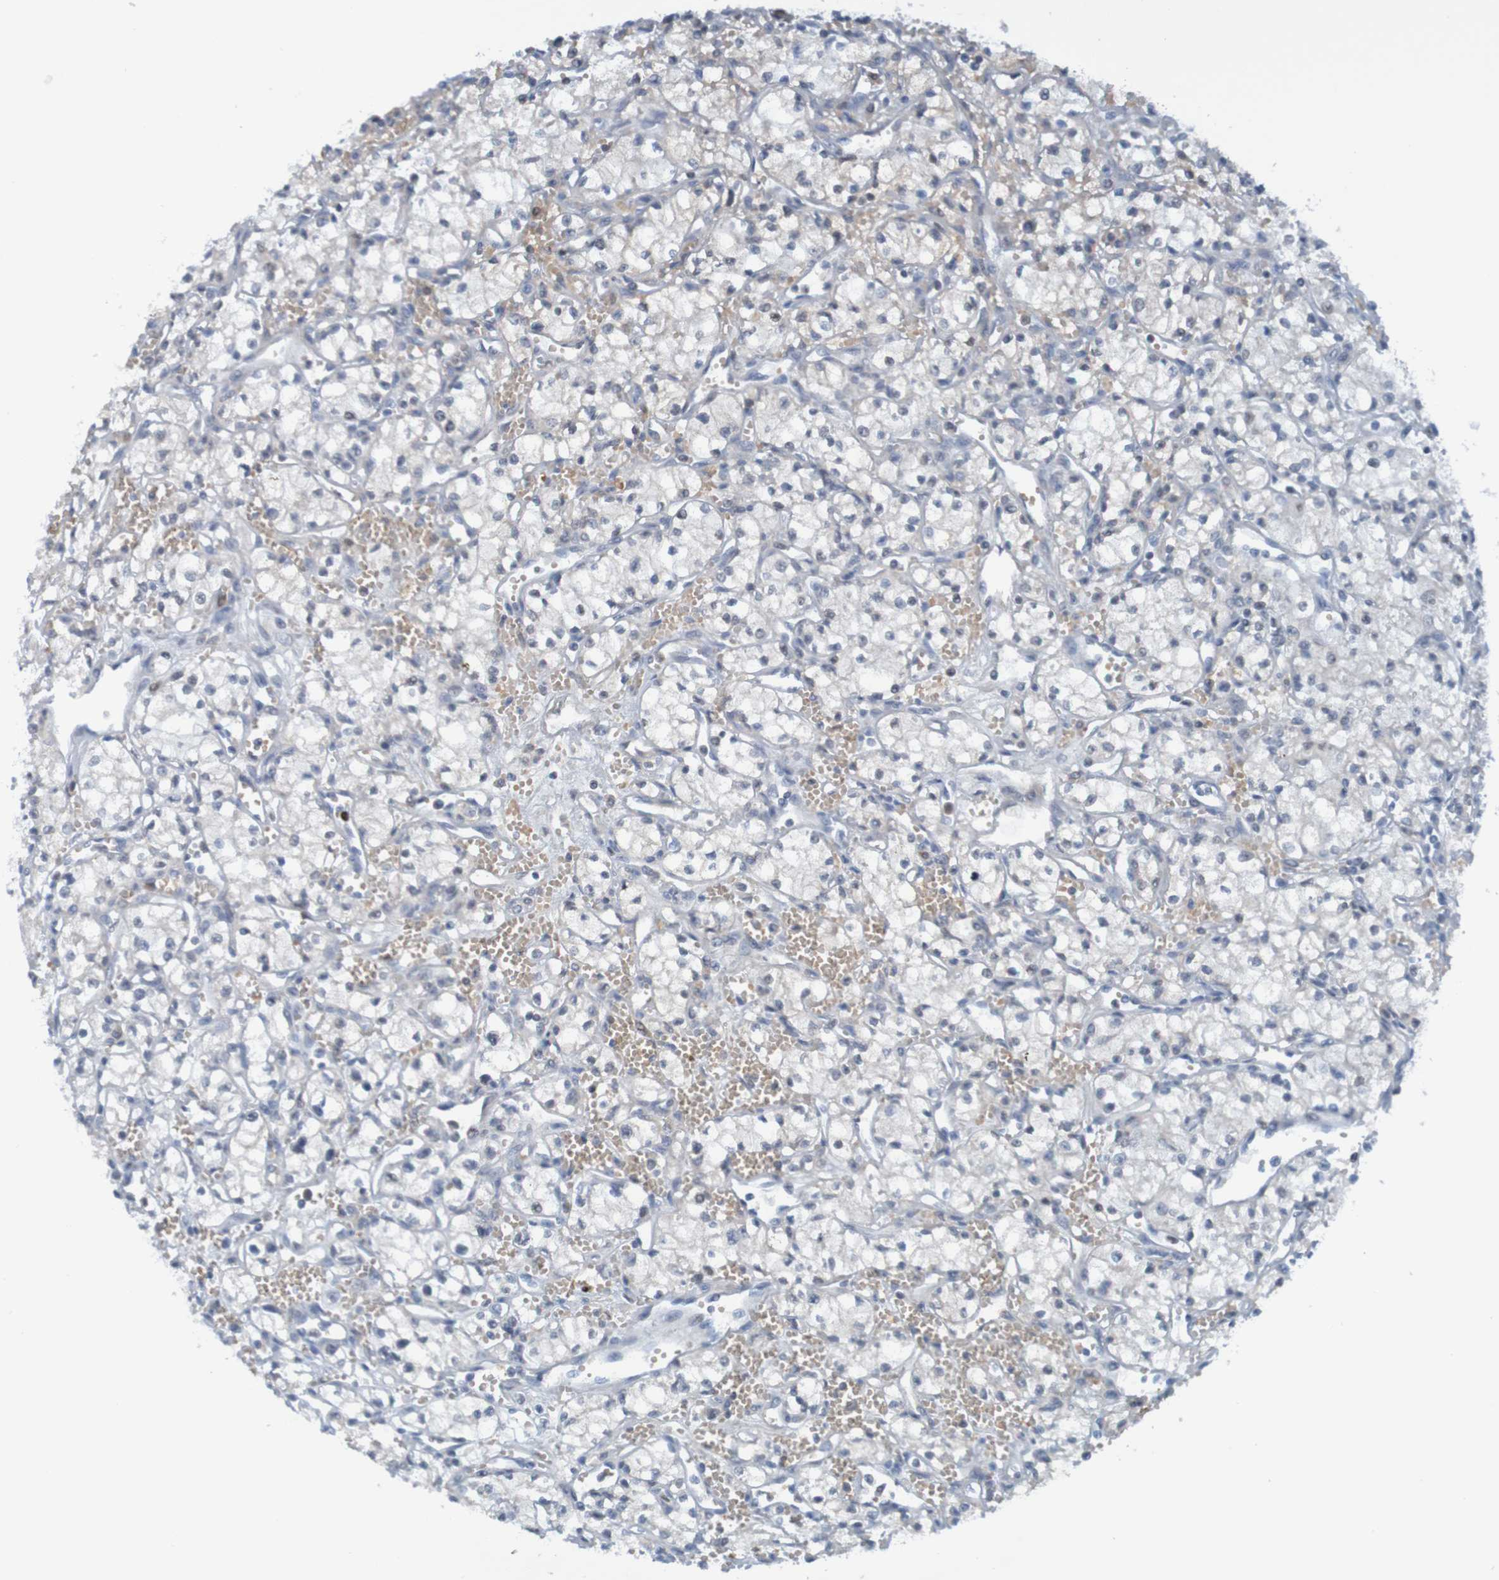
{"staining": {"intensity": "negative", "quantity": "none", "location": "none"}, "tissue": "renal cancer", "cell_type": "Tumor cells", "image_type": "cancer", "snomed": [{"axis": "morphology", "description": "Normal tissue, NOS"}, {"axis": "morphology", "description": "Adenocarcinoma, NOS"}, {"axis": "topography", "description": "Kidney"}], "caption": "DAB (3,3'-diaminobenzidine) immunohistochemical staining of human renal cancer (adenocarcinoma) displays no significant staining in tumor cells. (DAB (3,3'-diaminobenzidine) IHC, high magnification).", "gene": "USP36", "patient": {"sex": "male", "age": 59}}